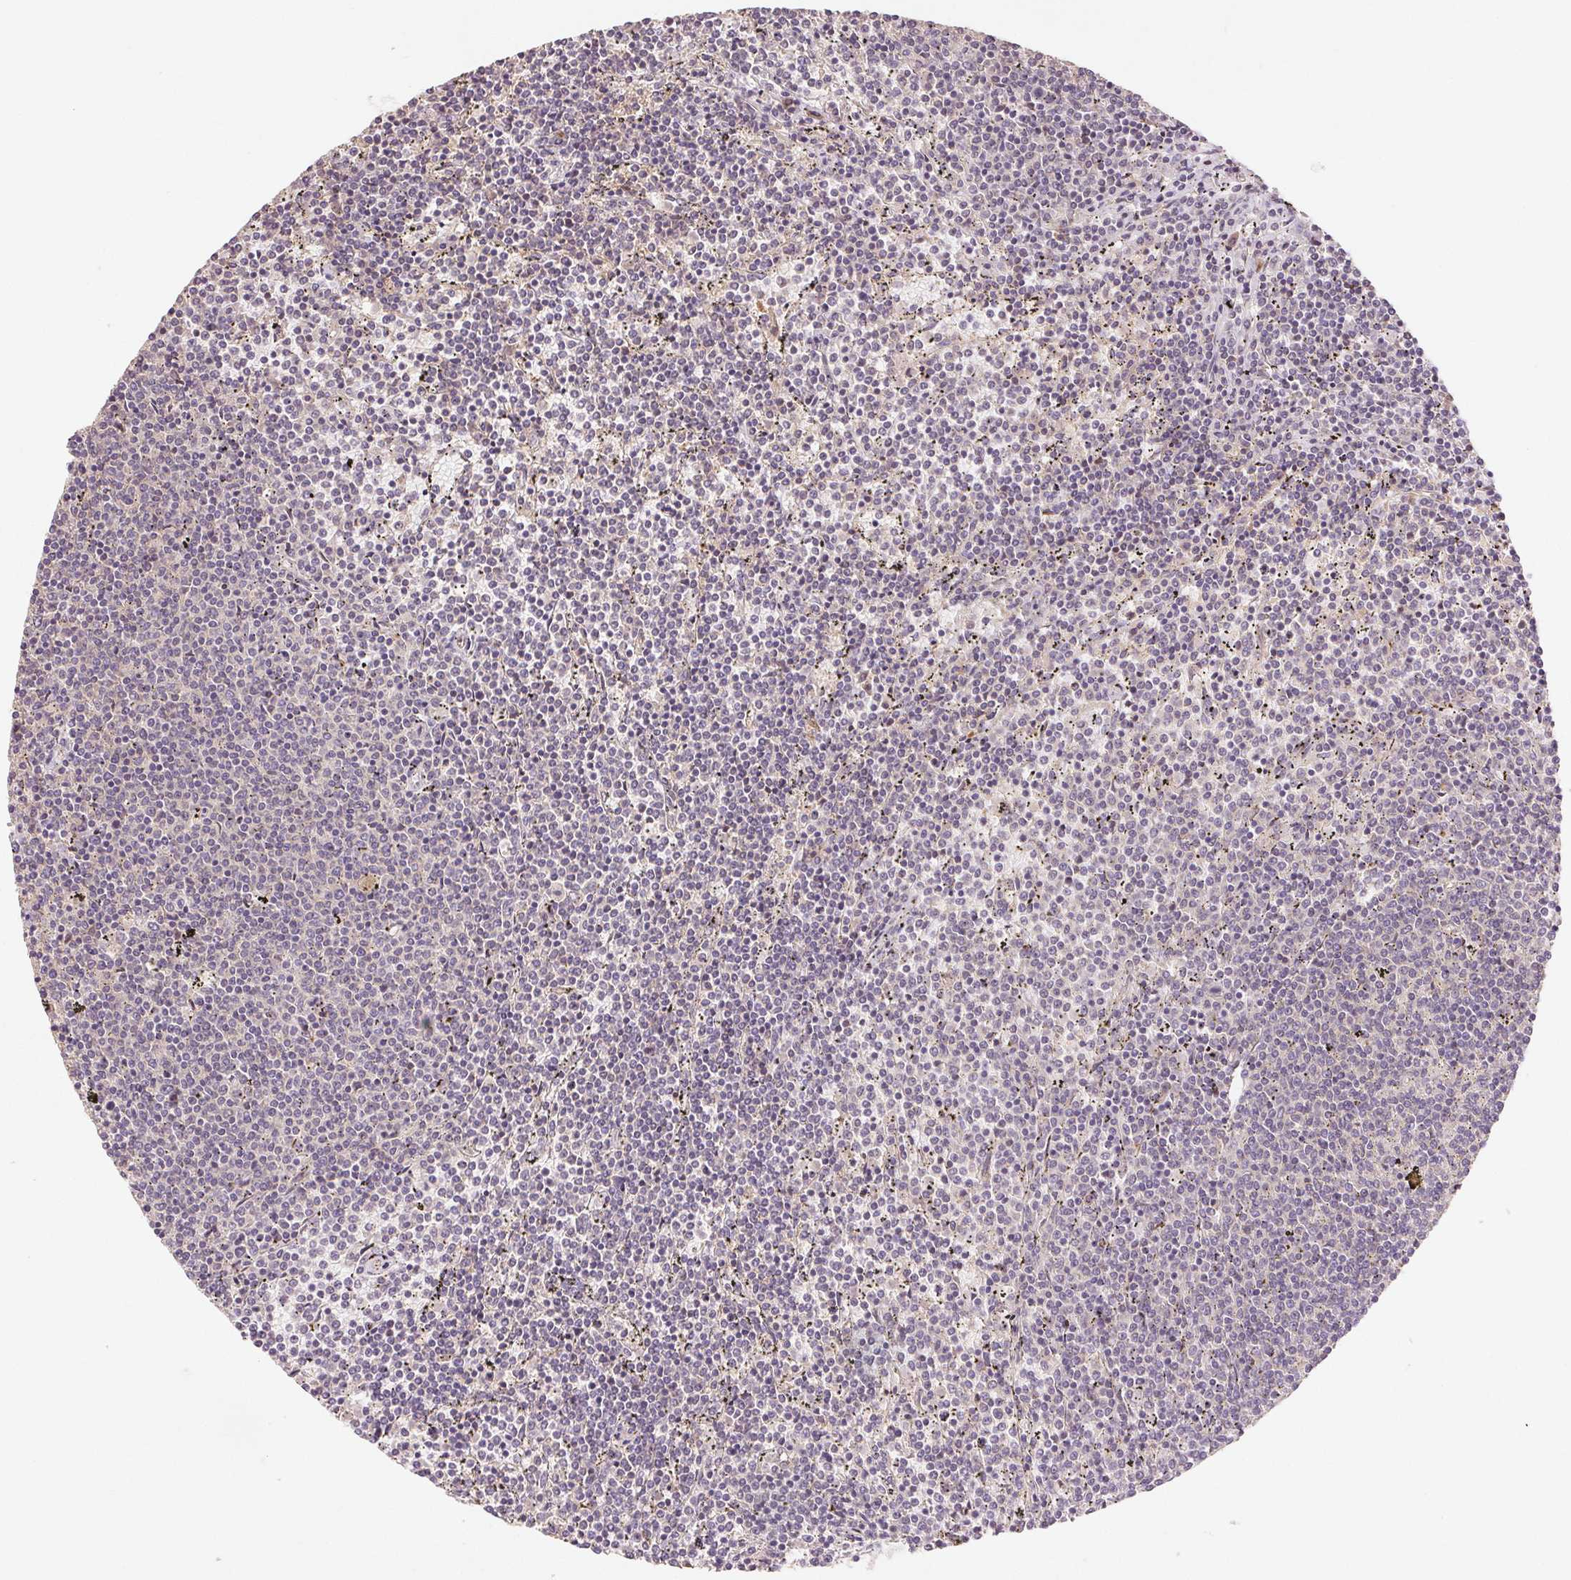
{"staining": {"intensity": "negative", "quantity": "none", "location": "none"}, "tissue": "lymphoma", "cell_type": "Tumor cells", "image_type": "cancer", "snomed": [{"axis": "morphology", "description": "Malignant lymphoma, non-Hodgkin's type, Low grade"}, {"axis": "topography", "description": "Spleen"}], "caption": "IHC photomicrograph of neoplastic tissue: human low-grade malignant lymphoma, non-Hodgkin's type stained with DAB (3,3'-diaminobenzidine) shows no significant protein positivity in tumor cells.", "gene": "YIF1B", "patient": {"sex": "female", "age": 50}}